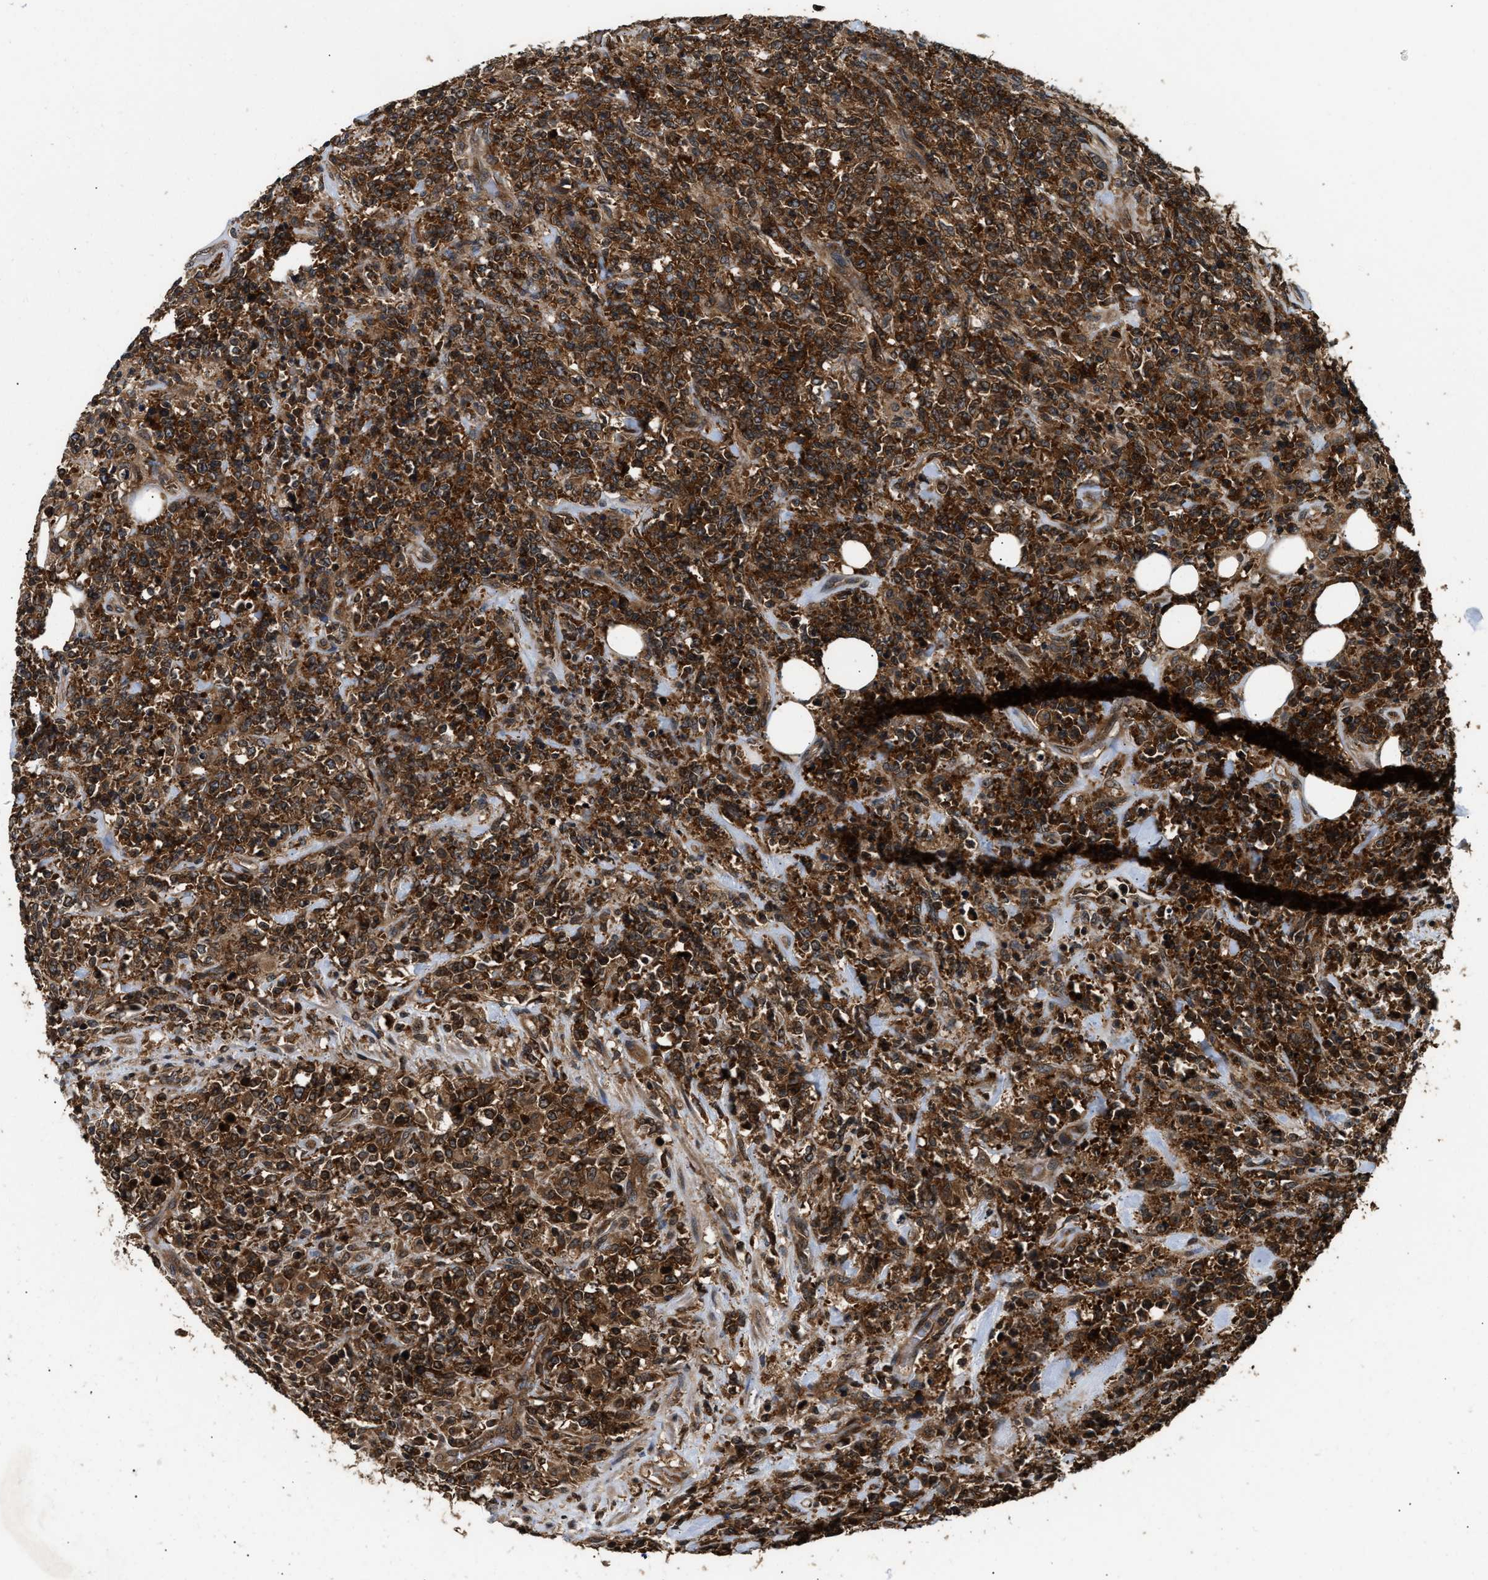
{"staining": {"intensity": "strong", "quantity": ">75%", "location": "cytoplasmic/membranous"}, "tissue": "lymphoma", "cell_type": "Tumor cells", "image_type": "cancer", "snomed": [{"axis": "morphology", "description": "Malignant lymphoma, non-Hodgkin's type, High grade"}, {"axis": "topography", "description": "Soft tissue"}], "caption": "IHC image of lymphoma stained for a protein (brown), which shows high levels of strong cytoplasmic/membranous expression in approximately >75% of tumor cells.", "gene": "DNAJC2", "patient": {"sex": "male", "age": 18}}